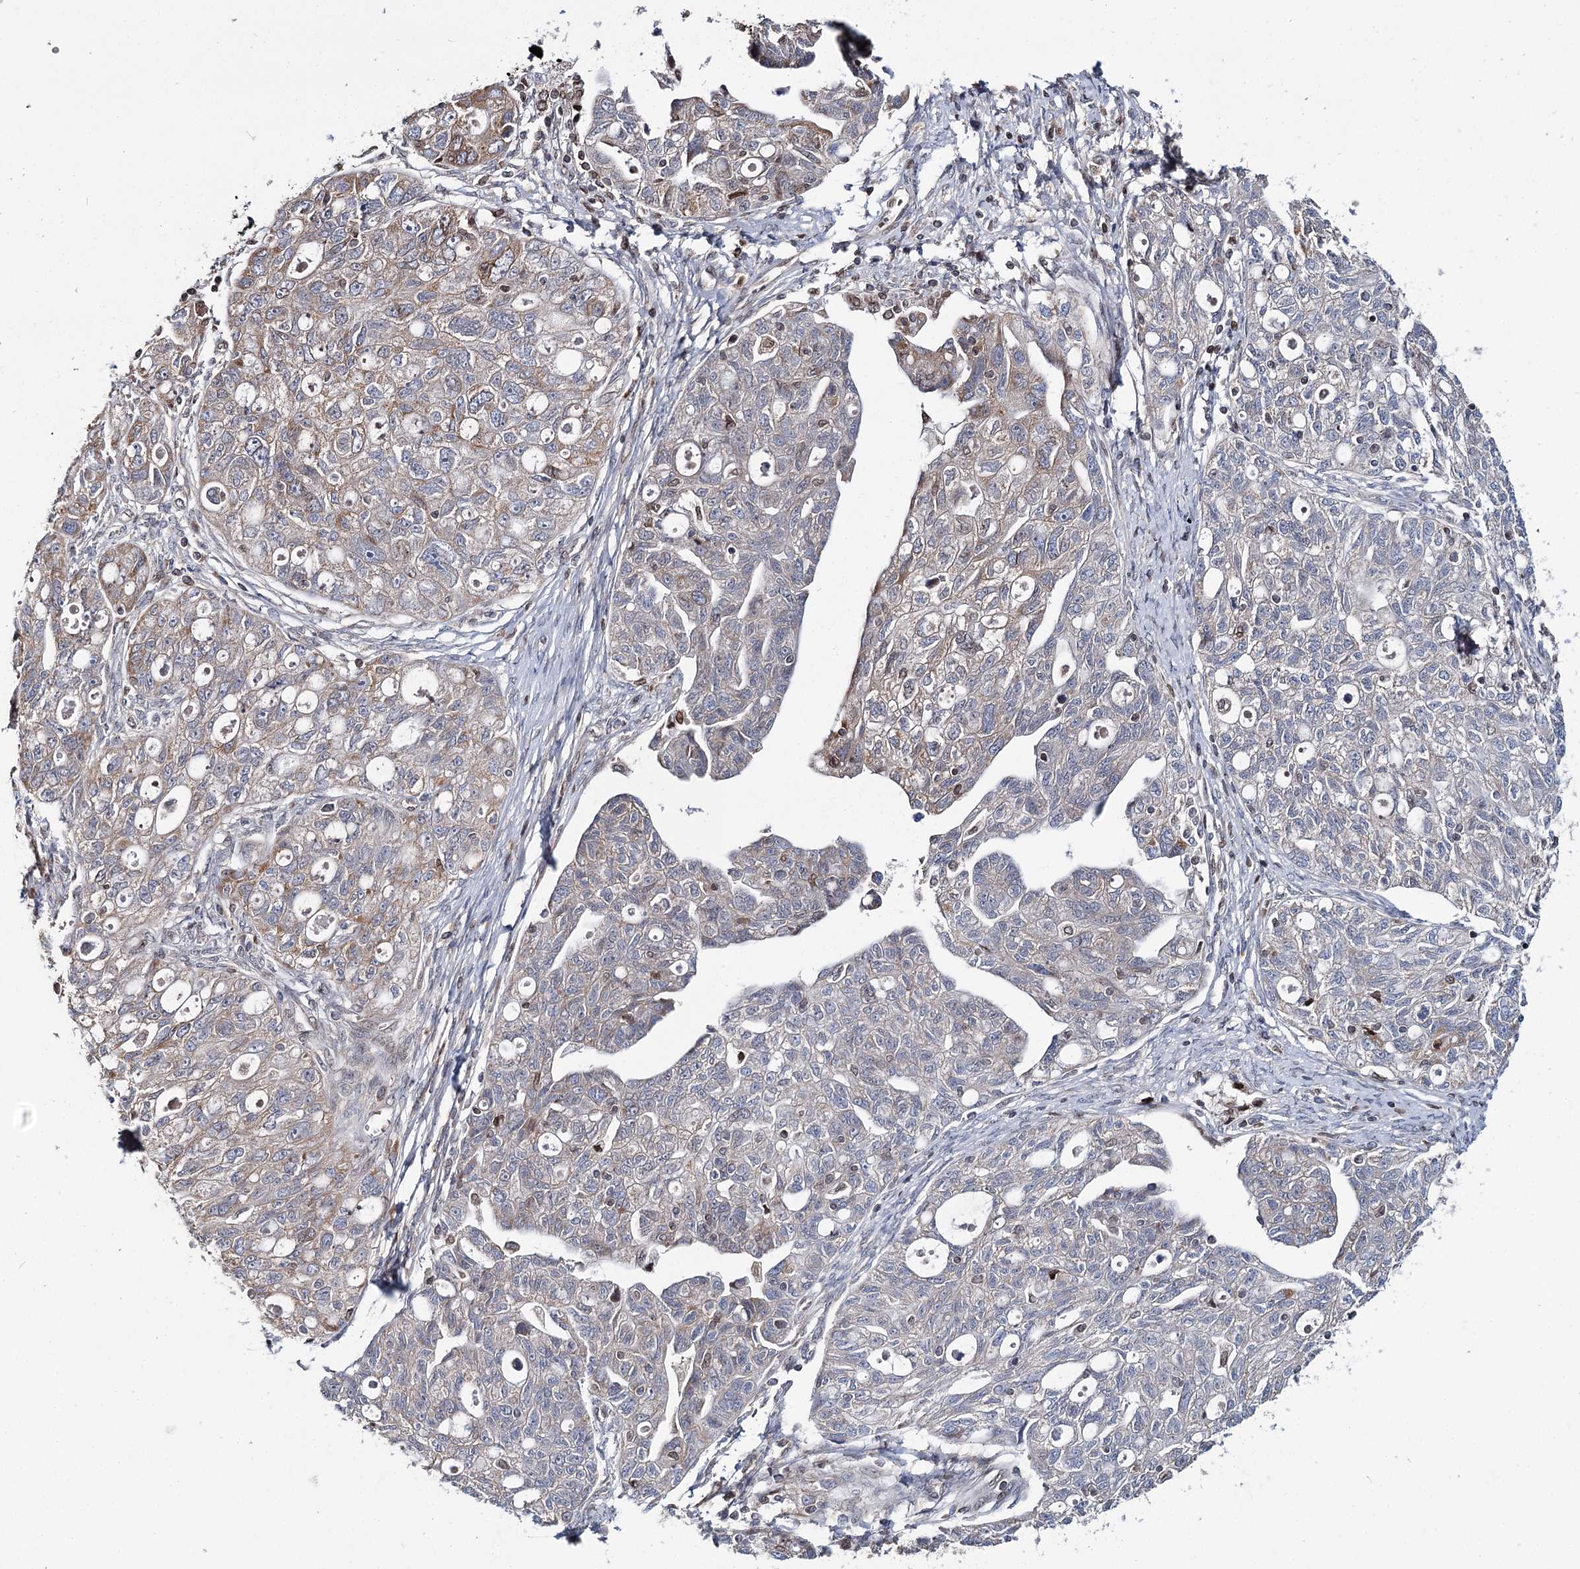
{"staining": {"intensity": "weak", "quantity": "25%-75%", "location": "cytoplasmic/membranous"}, "tissue": "ovarian cancer", "cell_type": "Tumor cells", "image_type": "cancer", "snomed": [{"axis": "morphology", "description": "Carcinoma, NOS"}, {"axis": "morphology", "description": "Cystadenocarcinoma, serous, NOS"}, {"axis": "topography", "description": "Ovary"}], "caption": "A brown stain shows weak cytoplasmic/membranous staining of a protein in serous cystadenocarcinoma (ovarian) tumor cells.", "gene": "CFAP46", "patient": {"sex": "female", "age": 69}}